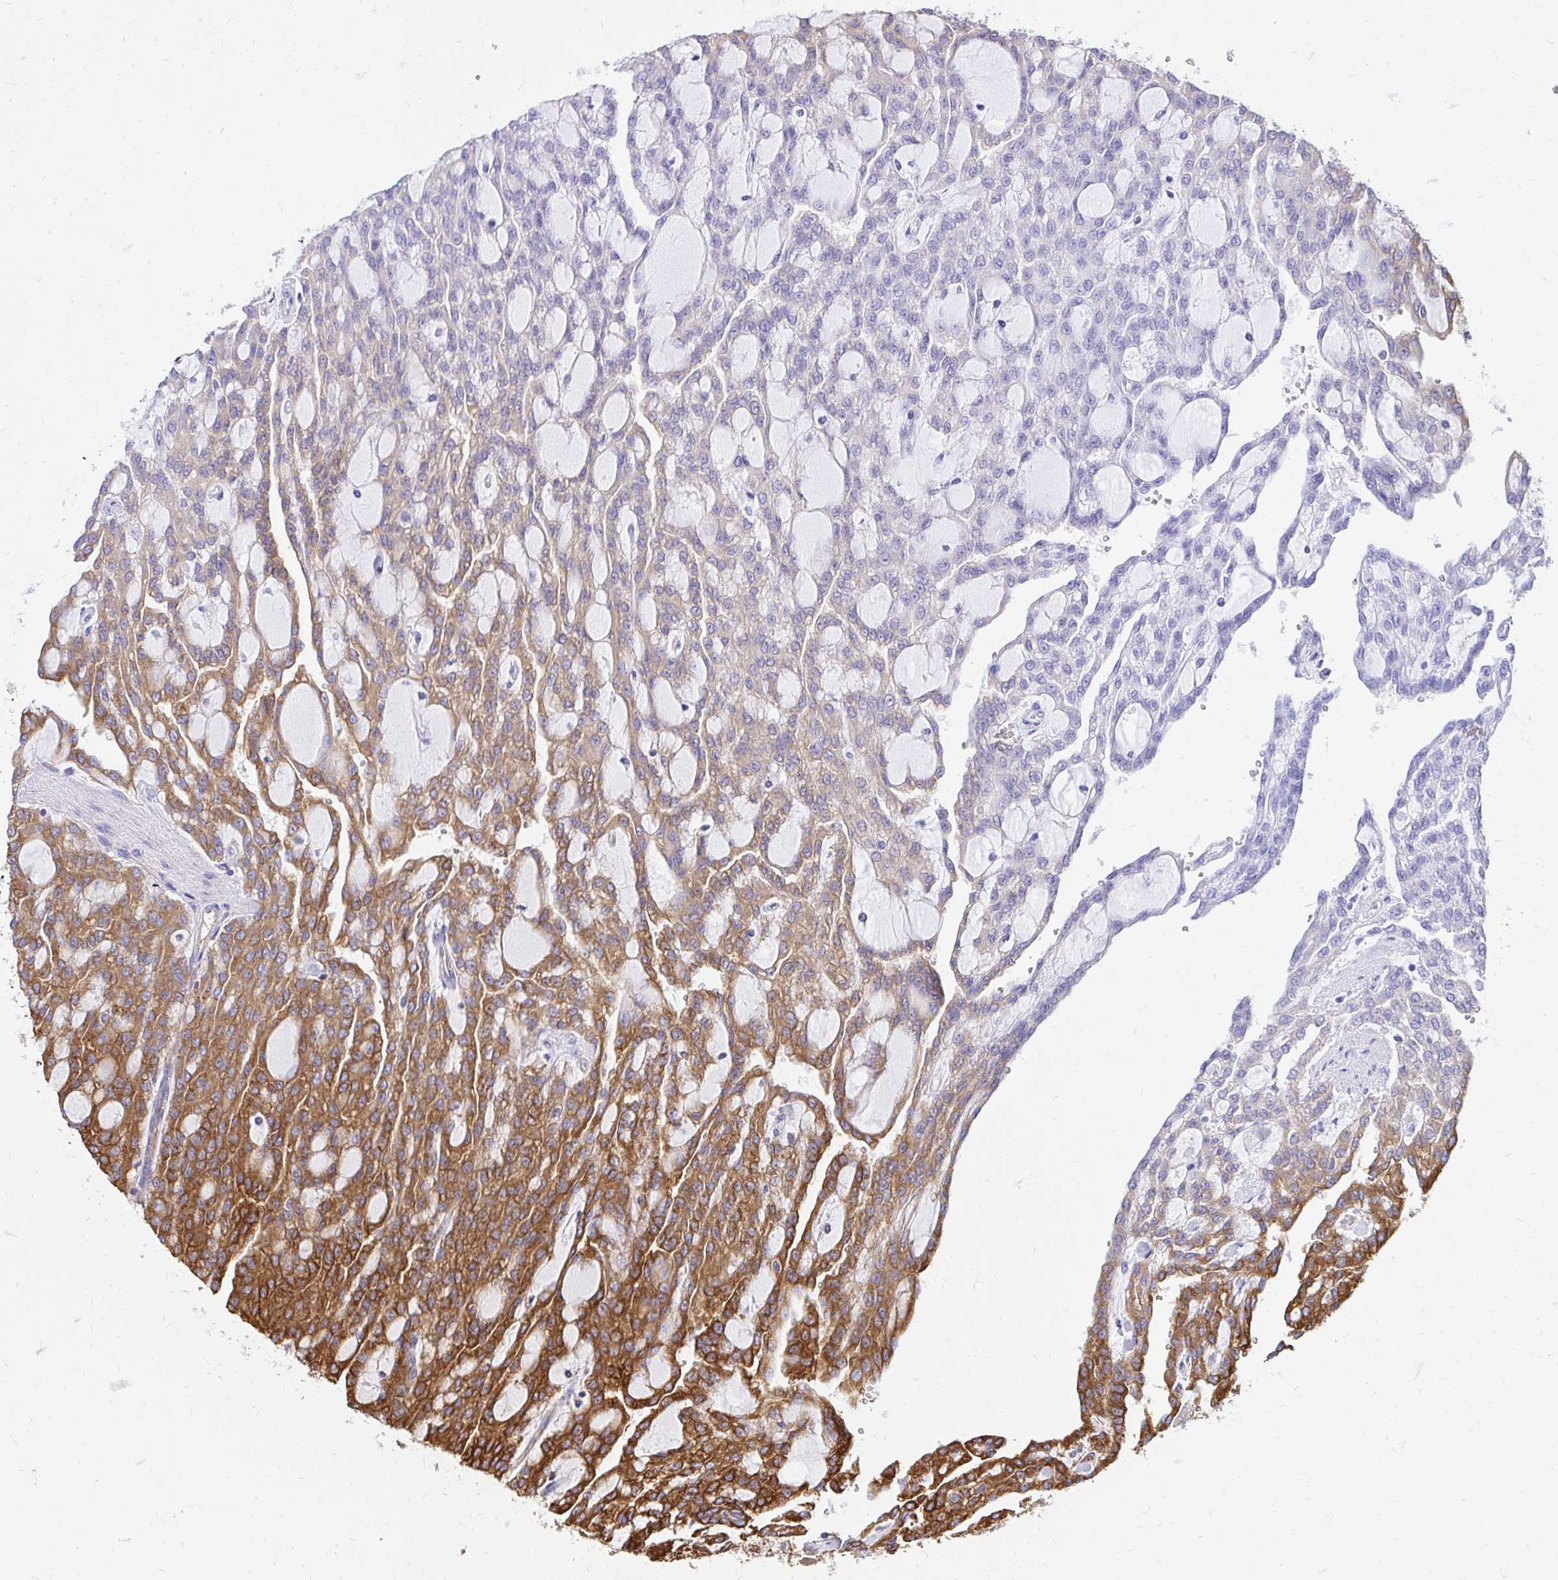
{"staining": {"intensity": "strong", "quantity": "25%-75%", "location": "cytoplasmic/membranous"}, "tissue": "renal cancer", "cell_type": "Tumor cells", "image_type": "cancer", "snomed": [{"axis": "morphology", "description": "Adenocarcinoma, NOS"}, {"axis": "topography", "description": "Kidney"}], "caption": "Renal cancer stained for a protein (brown) shows strong cytoplasmic/membranous positive expression in approximately 25%-75% of tumor cells.", "gene": "ABCB10", "patient": {"sex": "male", "age": 63}}